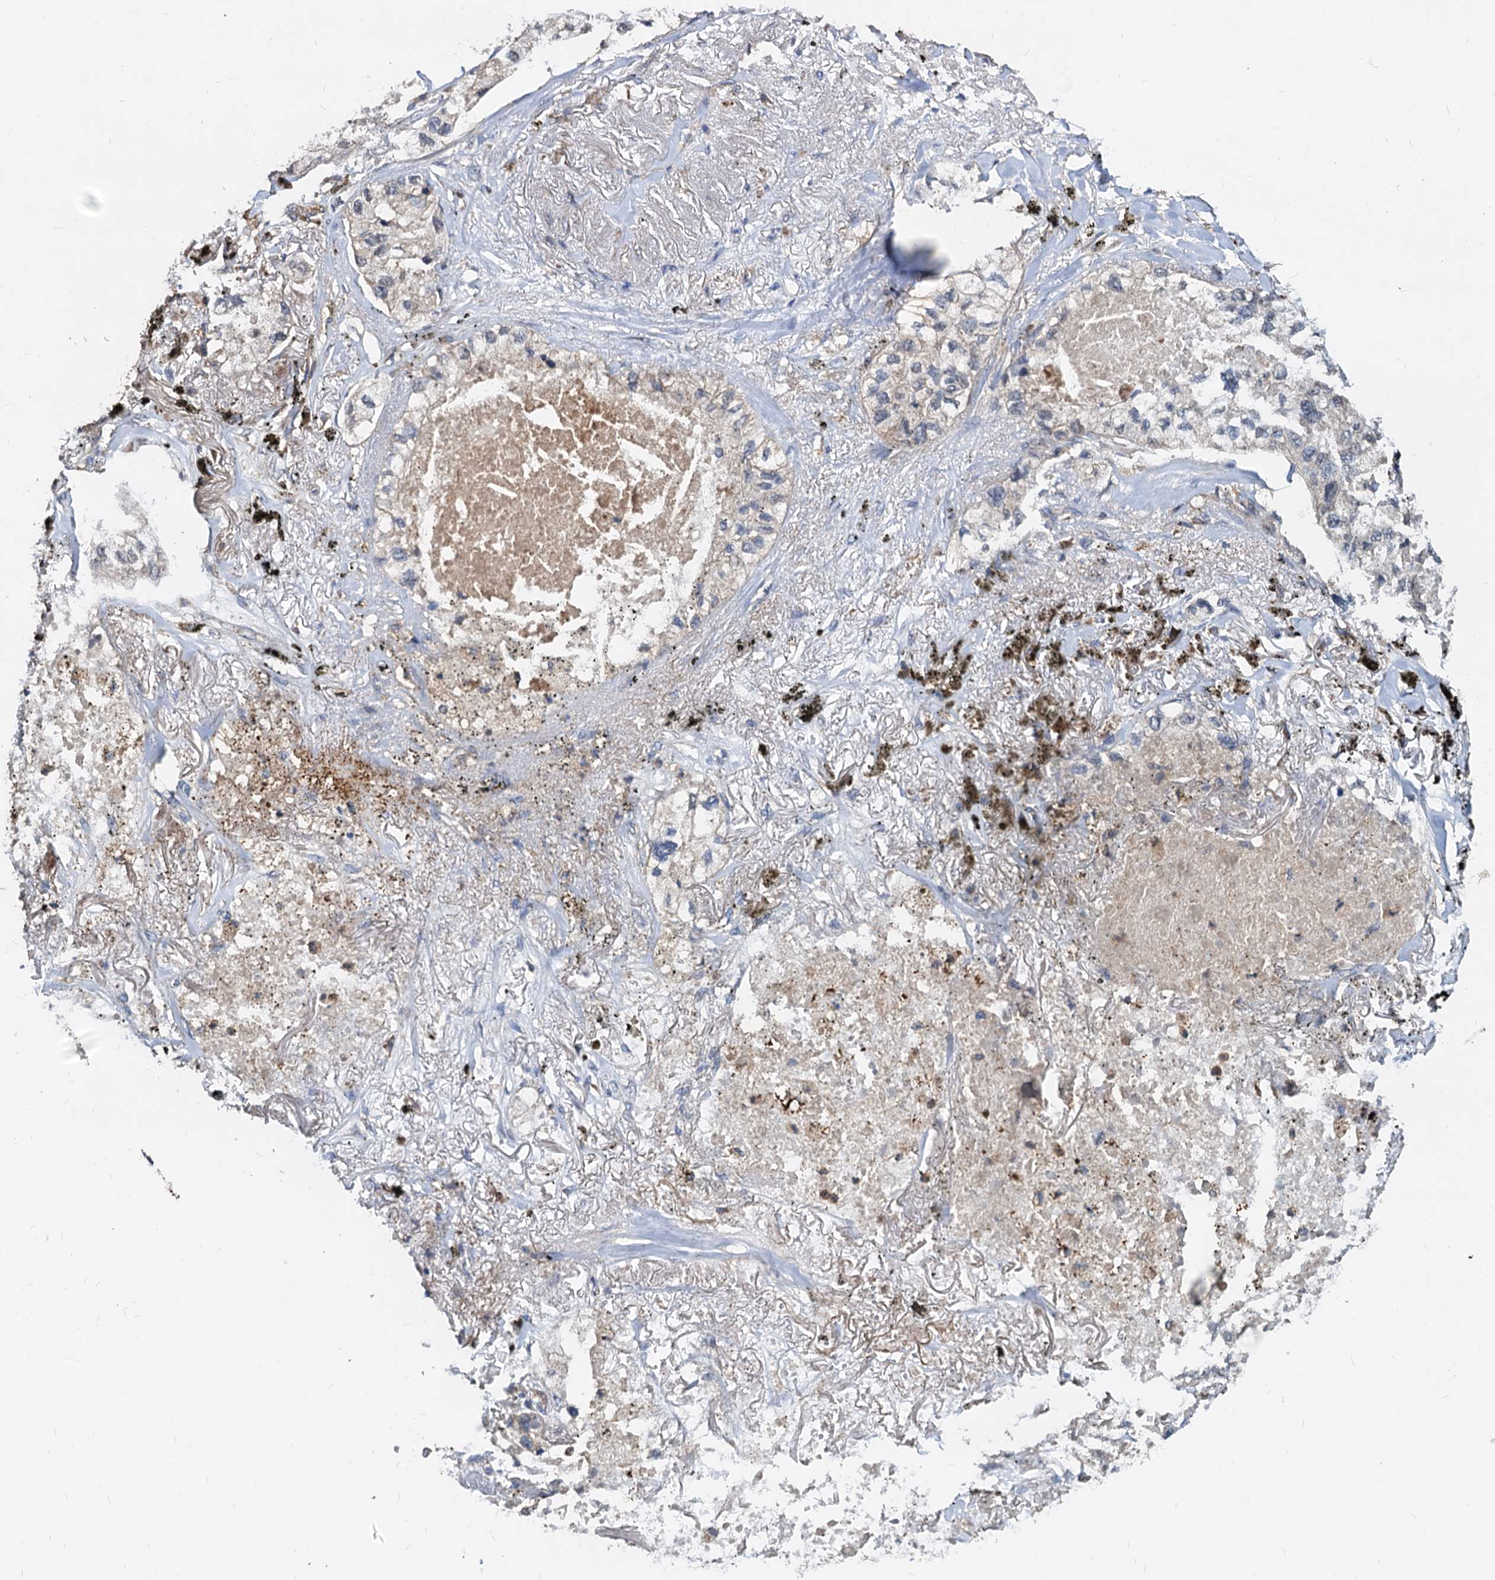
{"staining": {"intensity": "negative", "quantity": "none", "location": "none"}, "tissue": "lung cancer", "cell_type": "Tumor cells", "image_type": "cancer", "snomed": [{"axis": "morphology", "description": "Adenocarcinoma, NOS"}, {"axis": "topography", "description": "Lung"}], "caption": "Immunohistochemical staining of human lung cancer (adenocarcinoma) demonstrates no significant expression in tumor cells.", "gene": "LCP2", "patient": {"sex": "male", "age": 65}}